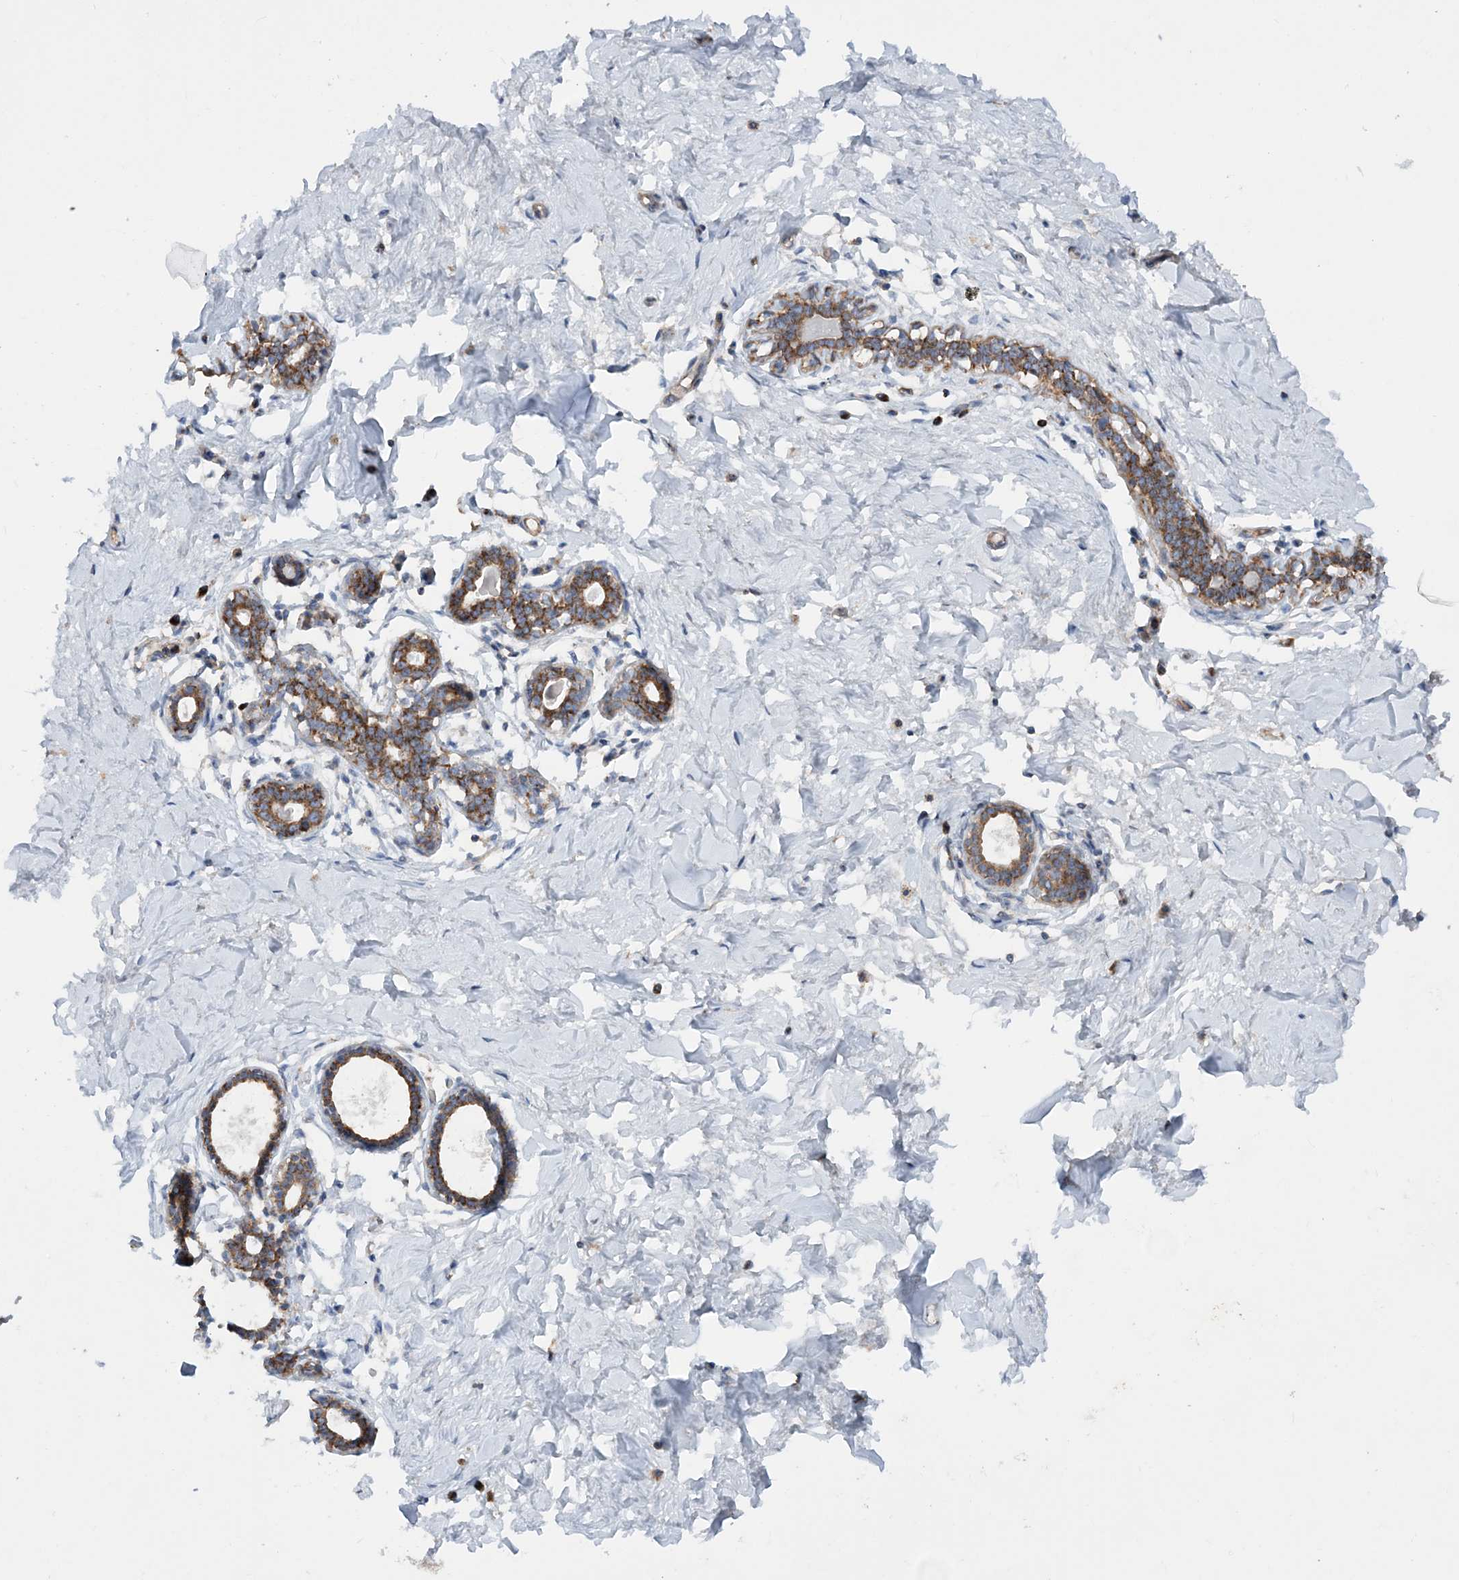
{"staining": {"intensity": "negative", "quantity": "none", "location": "none"}, "tissue": "breast", "cell_type": "Adipocytes", "image_type": "normal", "snomed": [{"axis": "morphology", "description": "Normal tissue, NOS"}, {"axis": "morphology", "description": "Adenoma, NOS"}, {"axis": "topography", "description": "Breast"}], "caption": "DAB immunohistochemical staining of unremarkable human breast displays no significant staining in adipocytes. (IHC, brightfield microscopy, high magnification).", "gene": "NGLY1", "patient": {"sex": "female", "age": 23}}